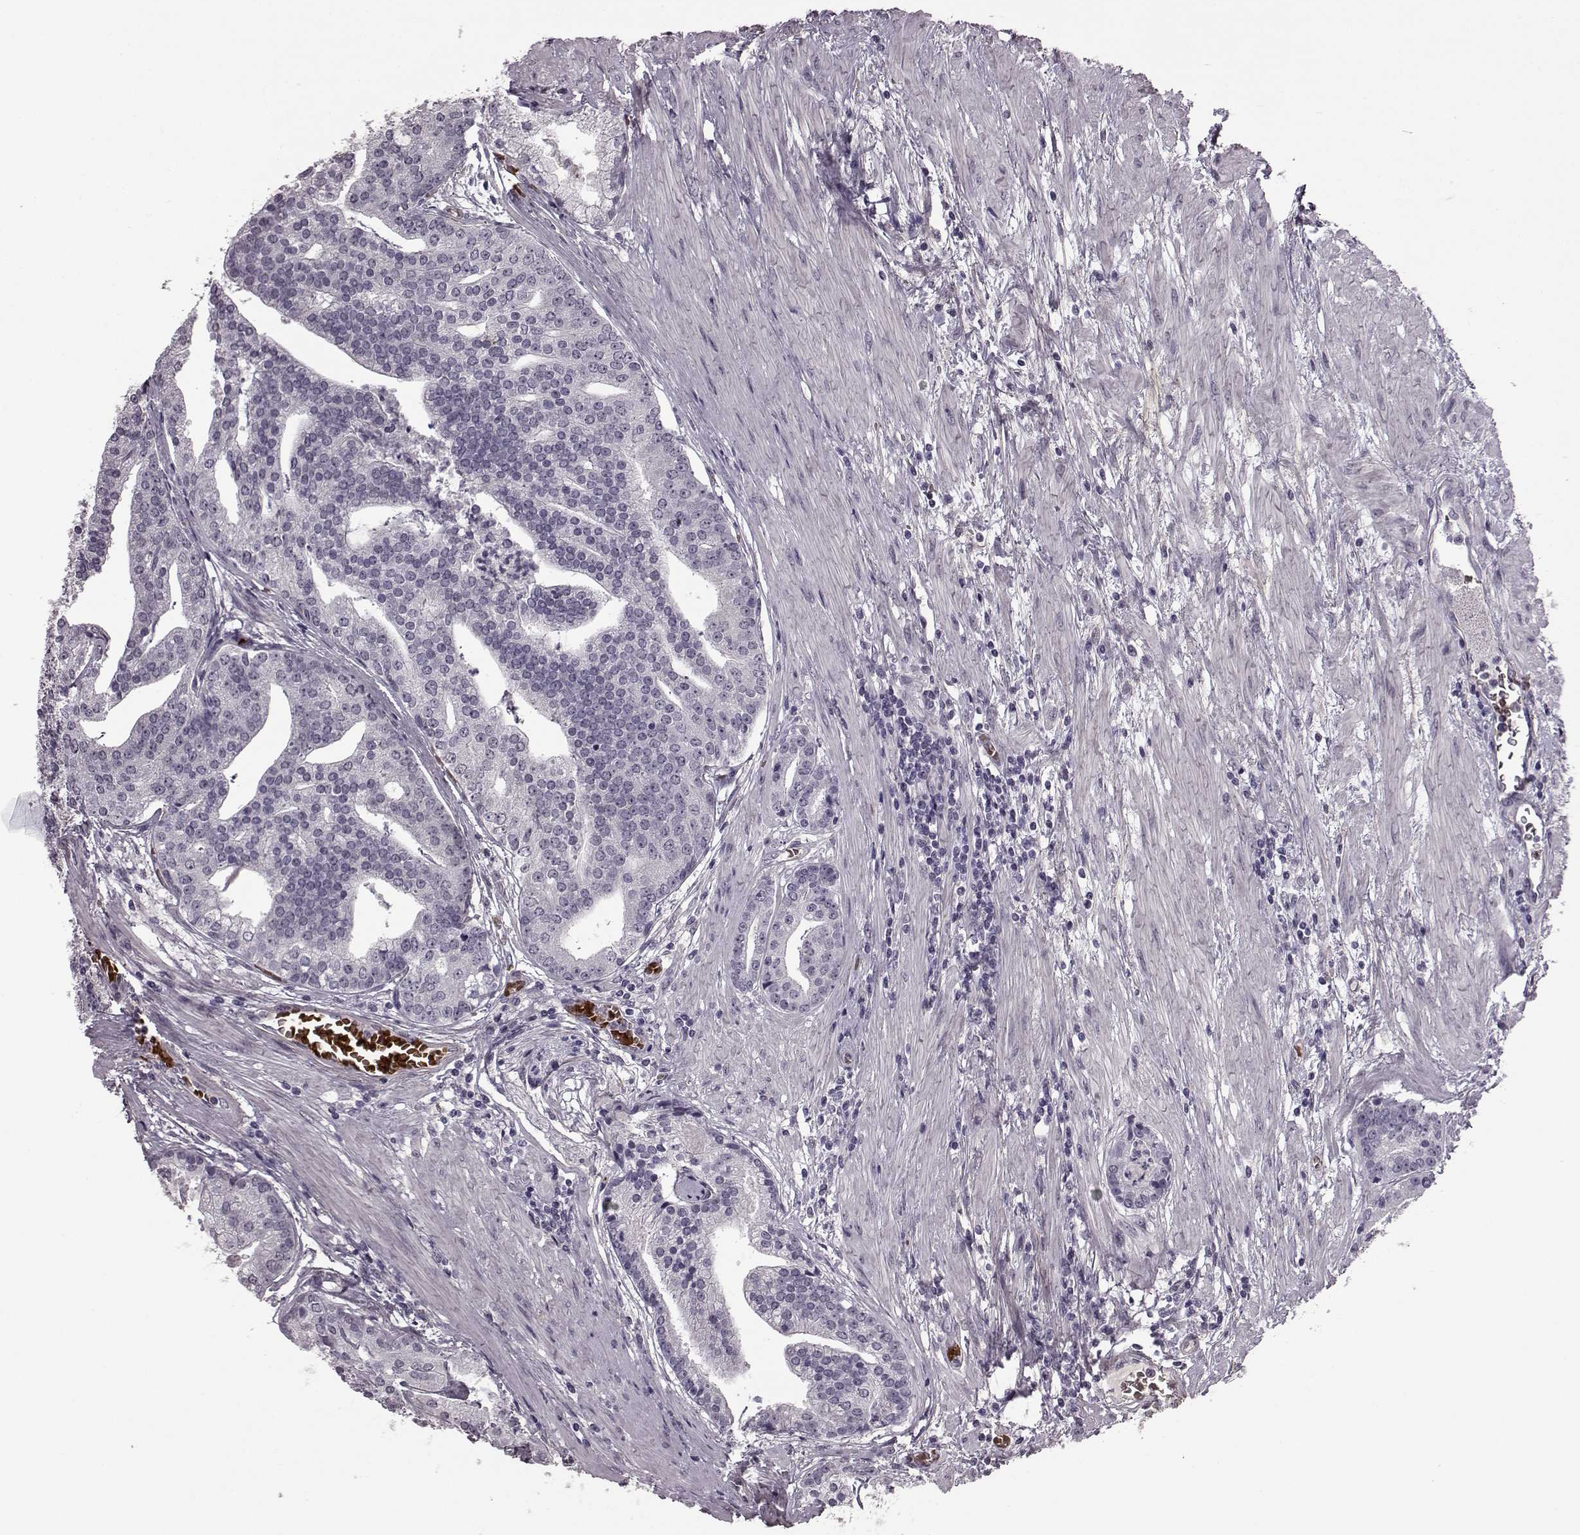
{"staining": {"intensity": "negative", "quantity": "none", "location": "none"}, "tissue": "prostate cancer", "cell_type": "Tumor cells", "image_type": "cancer", "snomed": [{"axis": "morphology", "description": "Adenocarcinoma, NOS"}, {"axis": "topography", "description": "Prostate and seminal vesicle, NOS"}, {"axis": "topography", "description": "Prostate"}], "caption": "Prostate cancer stained for a protein using immunohistochemistry (IHC) shows no expression tumor cells.", "gene": "PROP1", "patient": {"sex": "male", "age": 44}}